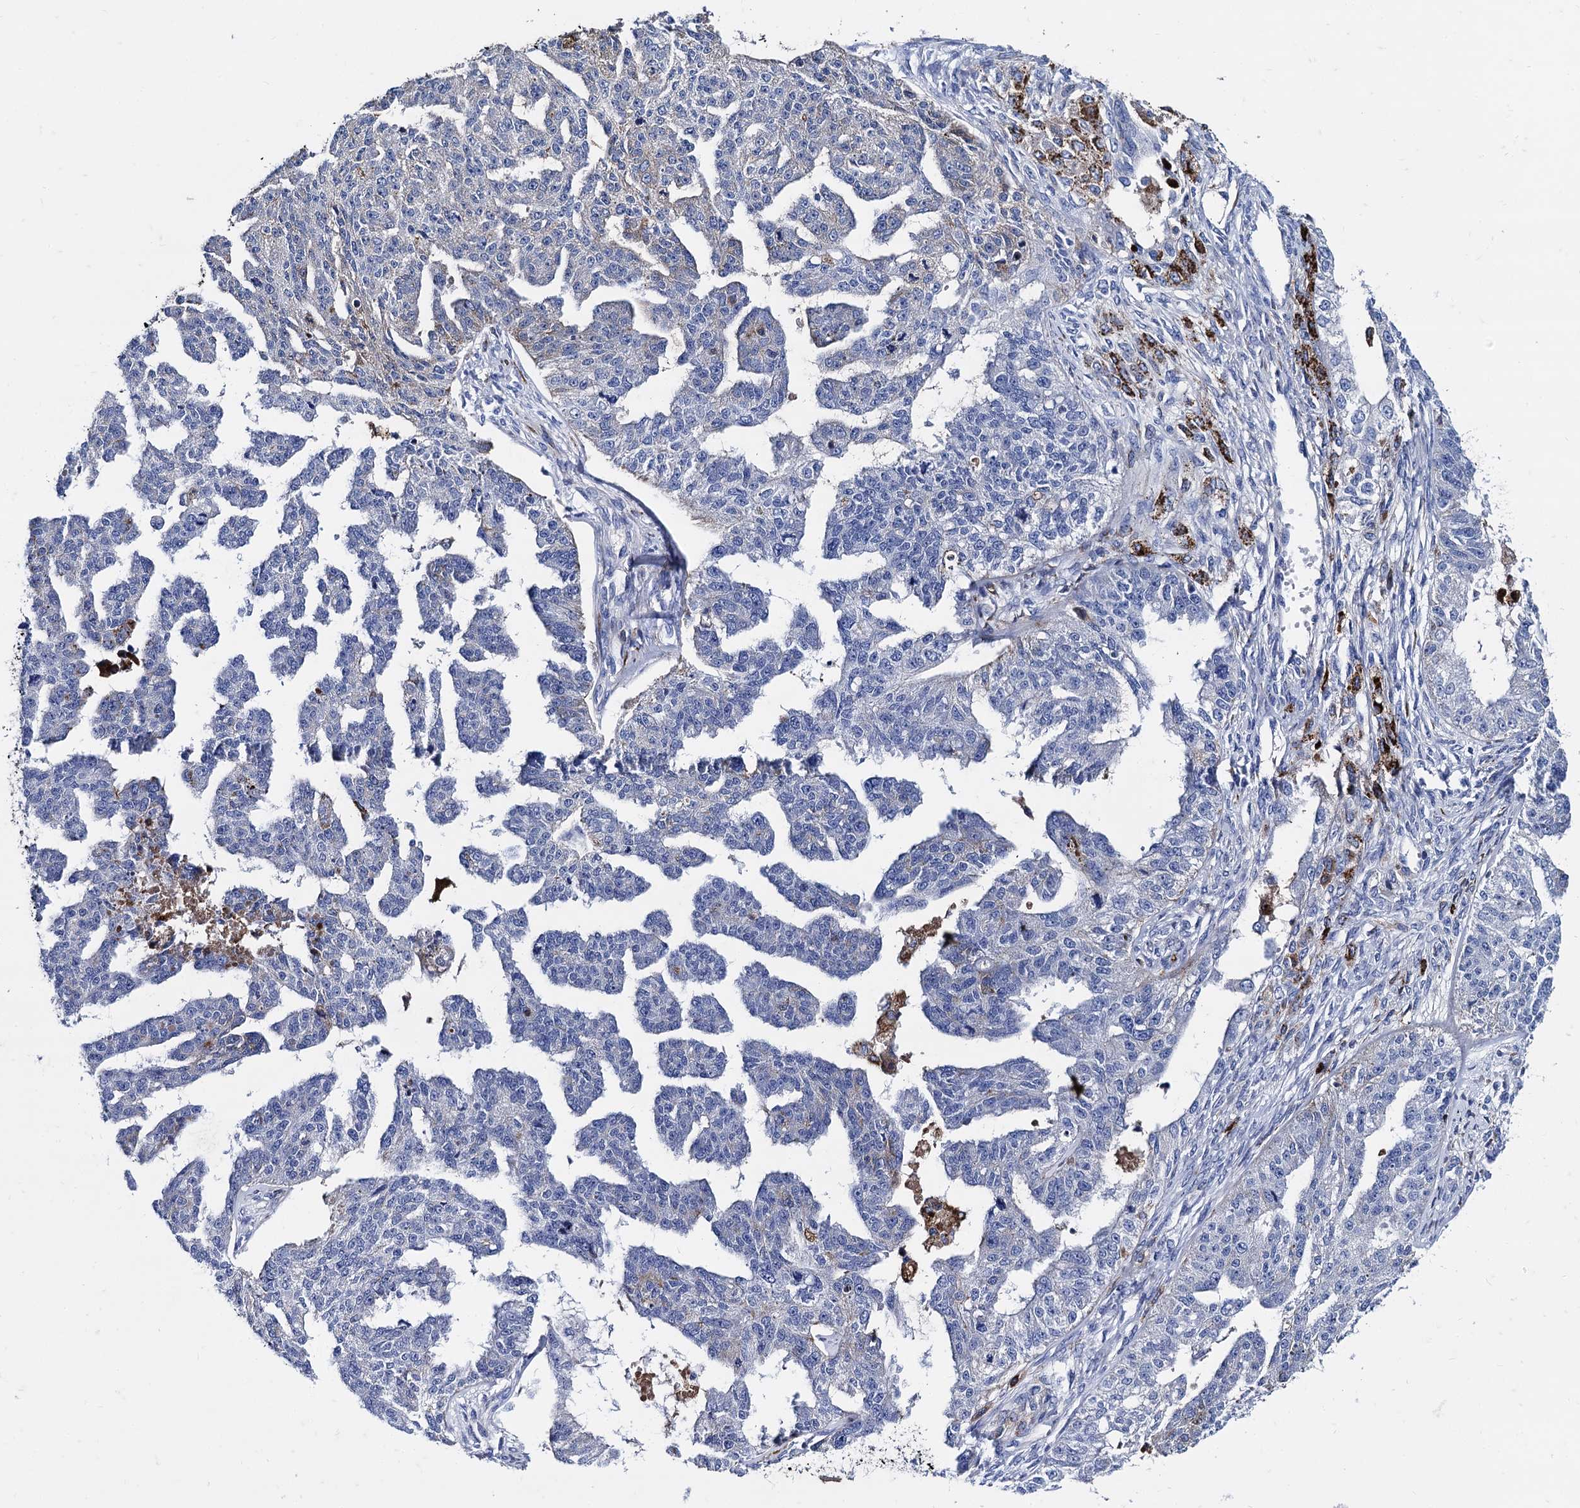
{"staining": {"intensity": "moderate", "quantity": "<25%", "location": "cytoplasmic/membranous"}, "tissue": "ovarian cancer", "cell_type": "Tumor cells", "image_type": "cancer", "snomed": [{"axis": "morphology", "description": "Cystadenocarcinoma, serous, NOS"}, {"axis": "topography", "description": "Ovary"}], "caption": "Immunohistochemistry image of neoplastic tissue: ovarian cancer (serous cystadenocarcinoma) stained using immunohistochemistry (IHC) exhibits low levels of moderate protein expression localized specifically in the cytoplasmic/membranous of tumor cells, appearing as a cytoplasmic/membranous brown color.", "gene": "APOD", "patient": {"sex": "female", "age": 79}}